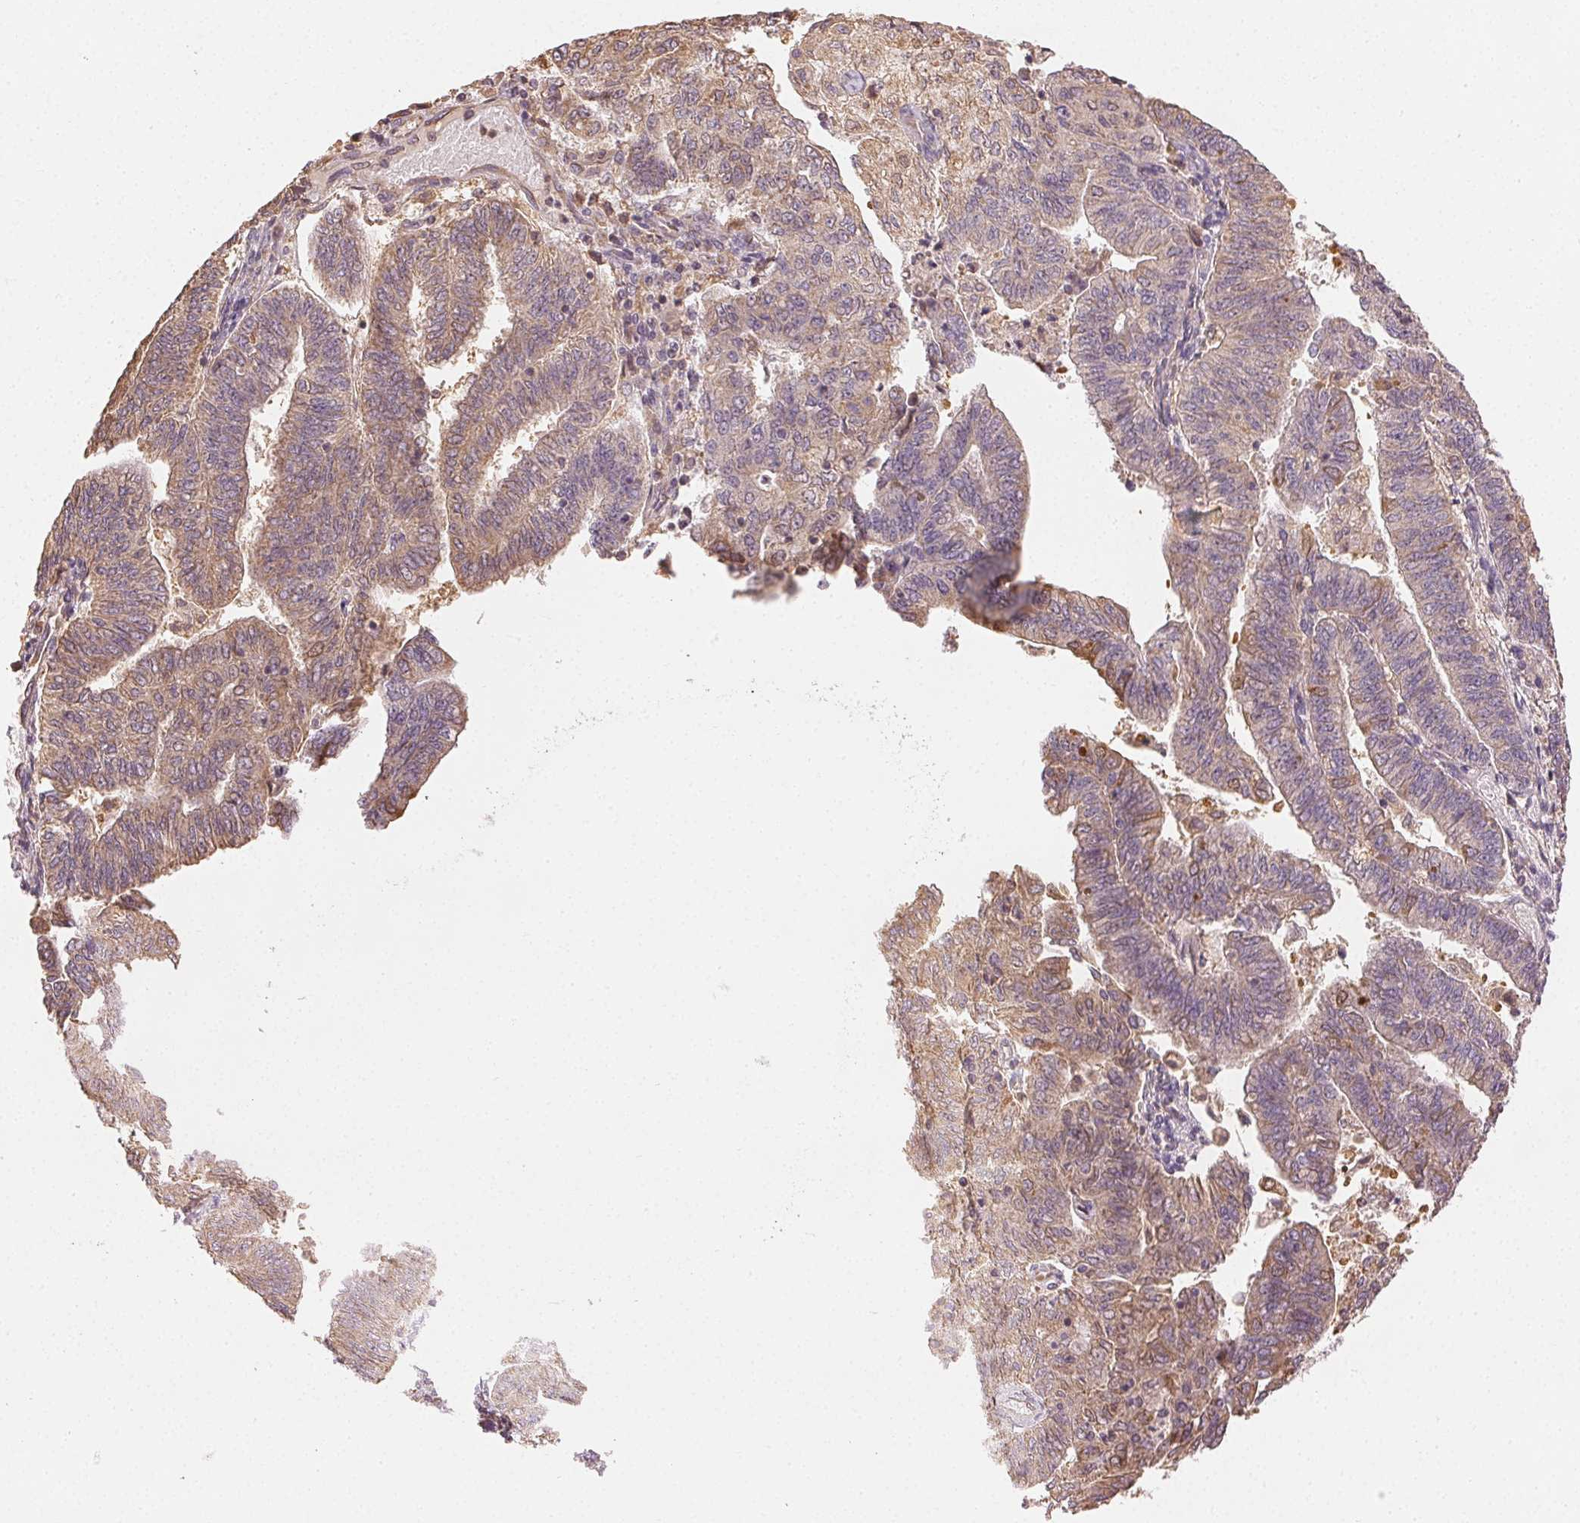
{"staining": {"intensity": "weak", "quantity": "25%-75%", "location": "cytoplasmic/membranous"}, "tissue": "endometrial cancer", "cell_type": "Tumor cells", "image_type": "cancer", "snomed": [{"axis": "morphology", "description": "Adenocarcinoma, NOS"}, {"axis": "topography", "description": "Endometrium"}], "caption": "Human adenocarcinoma (endometrial) stained for a protein (brown) exhibits weak cytoplasmic/membranous positive staining in approximately 25%-75% of tumor cells.", "gene": "SEZ6L2", "patient": {"sex": "female", "age": 82}}